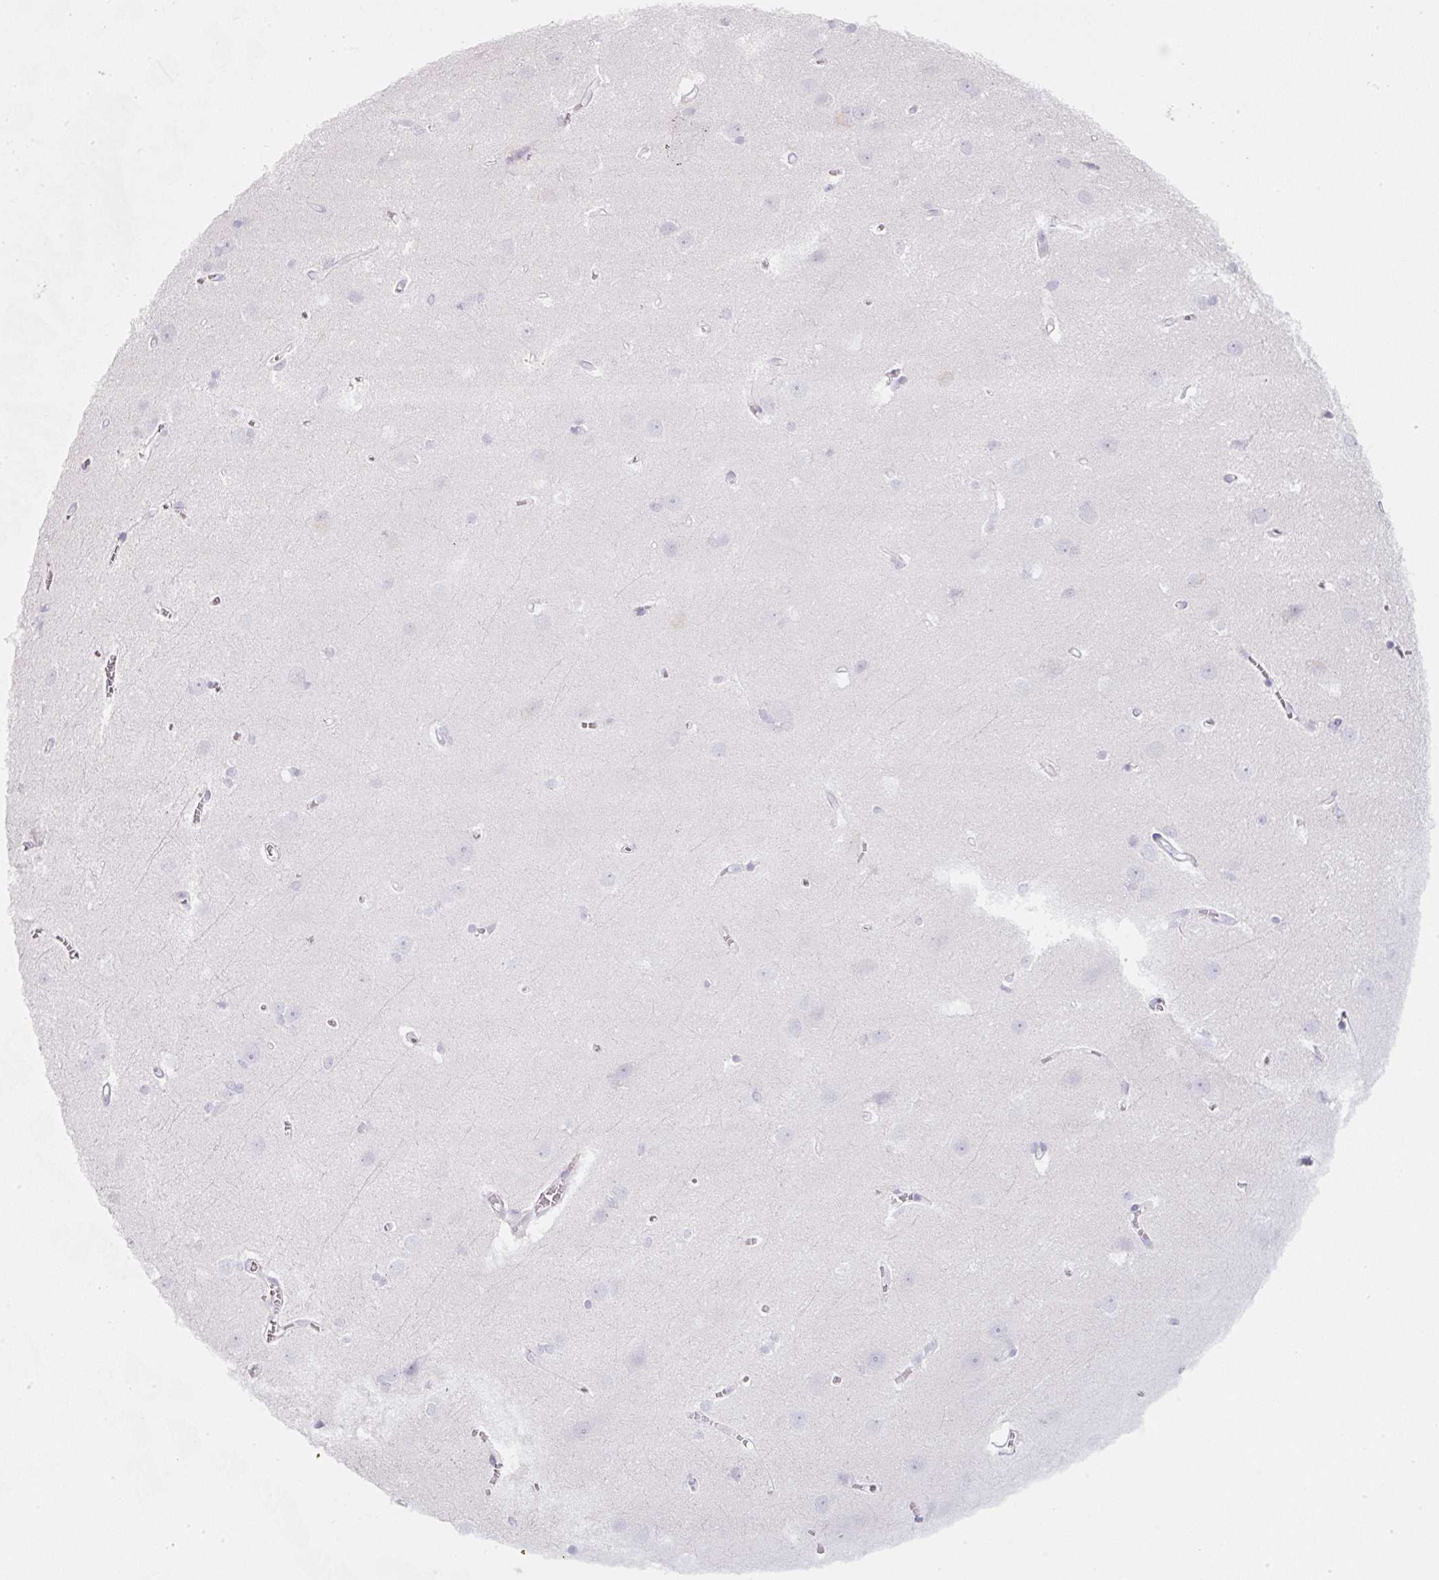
{"staining": {"intensity": "negative", "quantity": "none", "location": "none"}, "tissue": "cerebral cortex", "cell_type": "Endothelial cells", "image_type": "normal", "snomed": [{"axis": "morphology", "description": "Normal tissue, NOS"}, {"axis": "topography", "description": "Cerebral cortex"}], "caption": "This is an IHC image of benign cerebral cortex. There is no staining in endothelial cells.", "gene": "SLC2A2", "patient": {"sex": "male", "age": 37}}